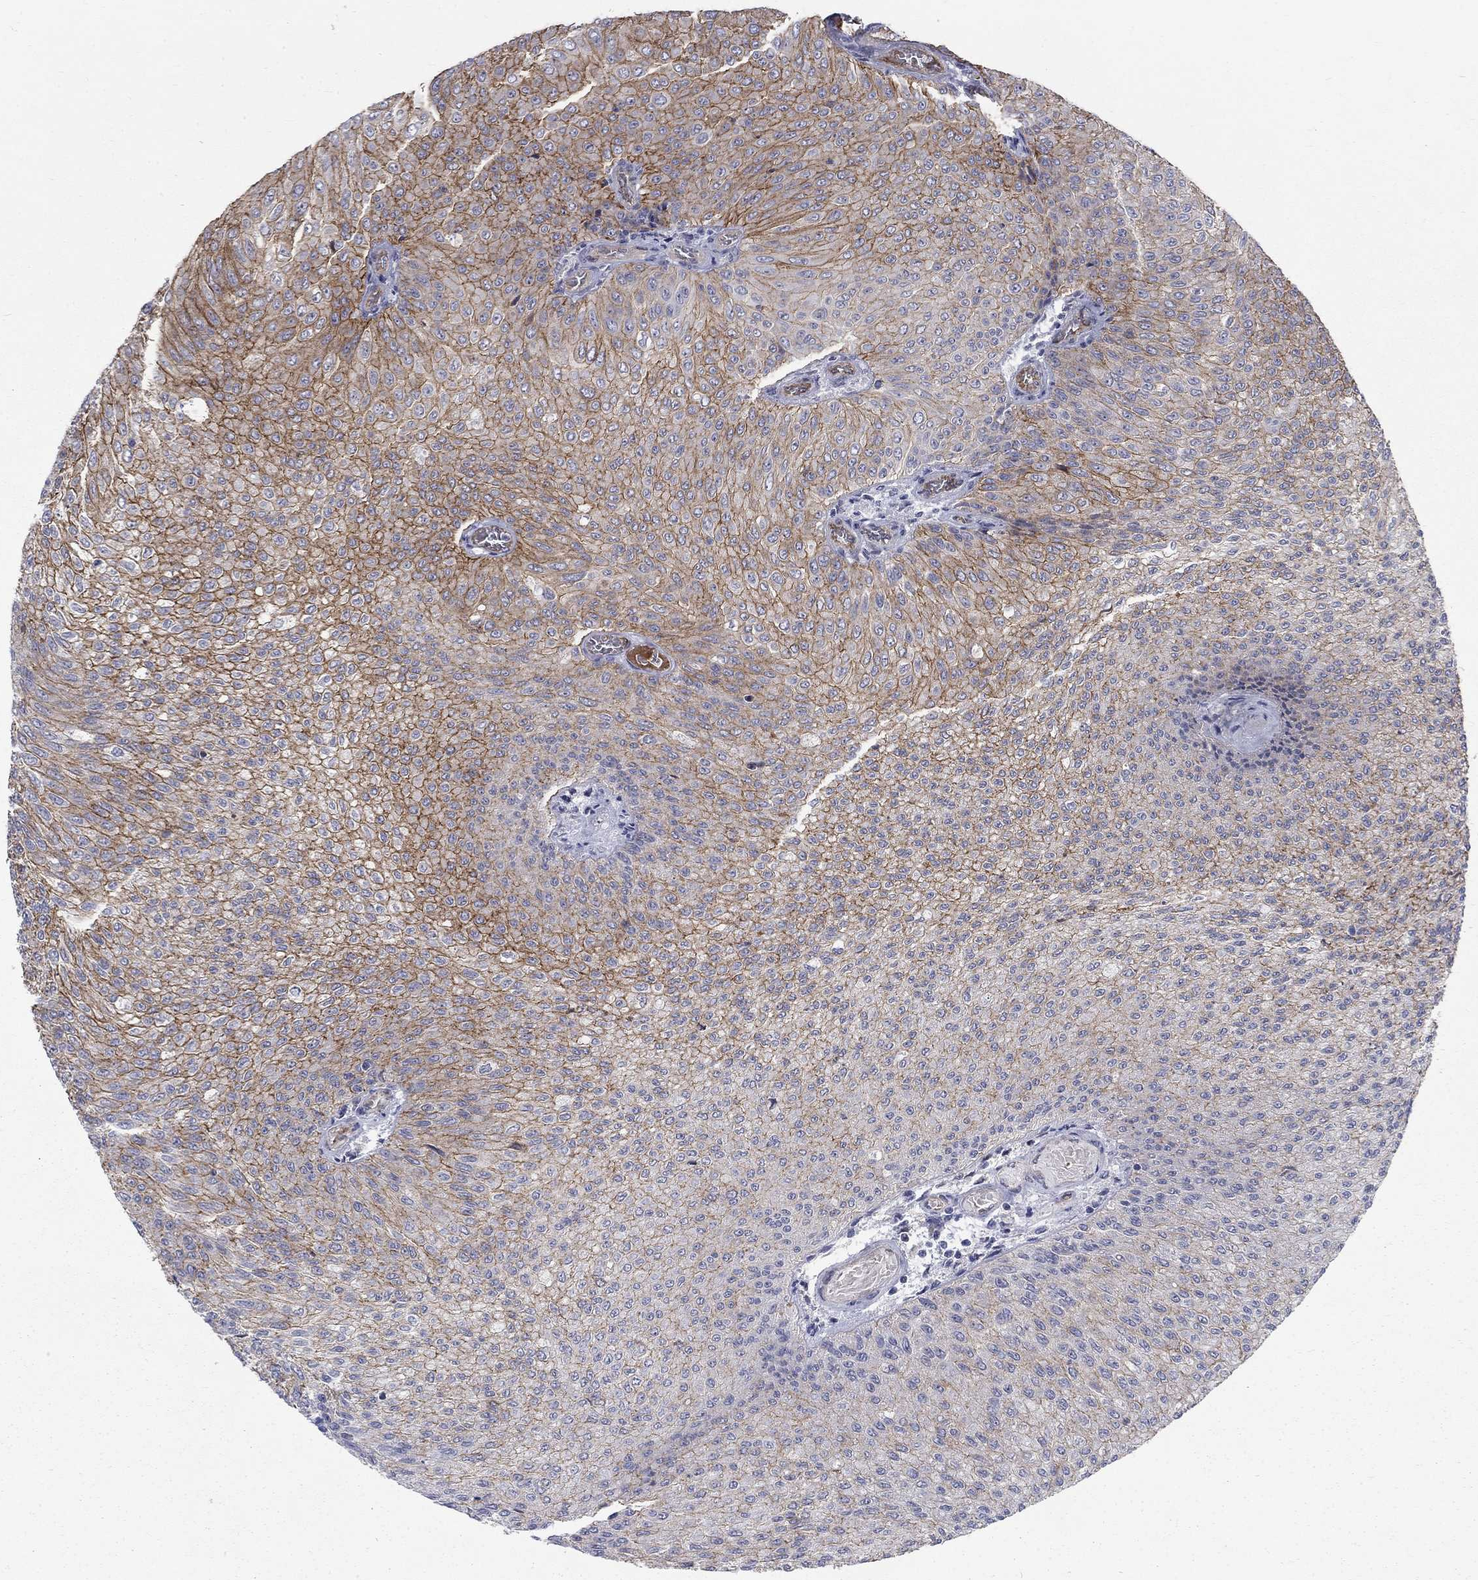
{"staining": {"intensity": "moderate", "quantity": ">75%", "location": "cytoplasmic/membranous"}, "tissue": "urothelial cancer", "cell_type": "Tumor cells", "image_type": "cancer", "snomed": [{"axis": "morphology", "description": "Urothelial carcinoma, Low grade"}, {"axis": "topography", "description": "Ureter, NOS"}, {"axis": "topography", "description": "Urinary bladder"}], "caption": "Tumor cells display moderate cytoplasmic/membranous positivity in approximately >75% of cells in urothelial carcinoma (low-grade).", "gene": "SLC1A1", "patient": {"sex": "male", "age": 78}}